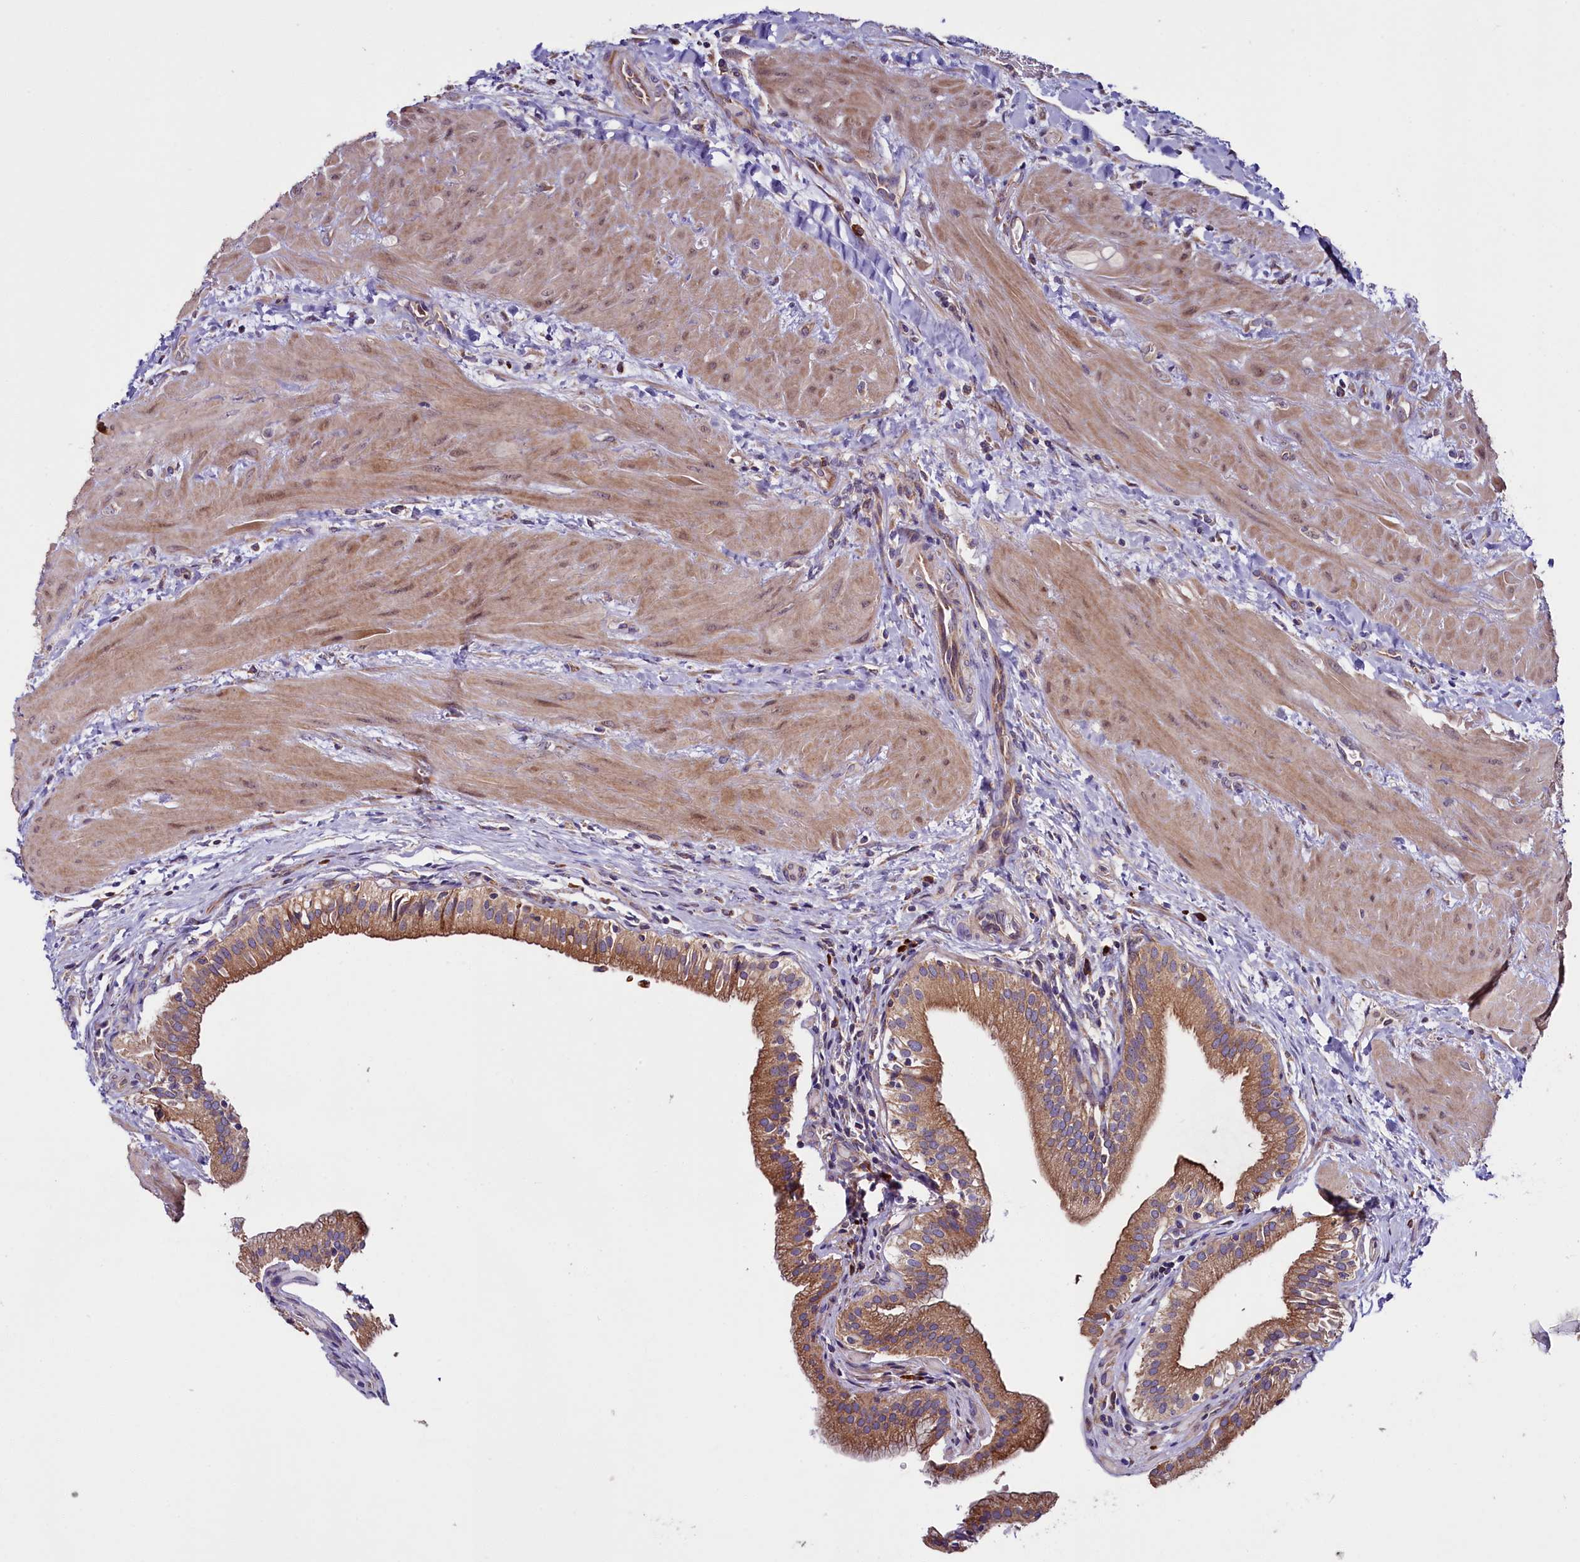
{"staining": {"intensity": "moderate", "quantity": ">75%", "location": "cytoplasmic/membranous"}, "tissue": "gallbladder", "cell_type": "Glandular cells", "image_type": "normal", "snomed": [{"axis": "morphology", "description": "Normal tissue, NOS"}, {"axis": "topography", "description": "Gallbladder"}], "caption": "IHC of unremarkable human gallbladder exhibits medium levels of moderate cytoplasmic/membranous positivity in about >75% of glandular cells.", "gene": "ZSWIM1", "patient": {"sex": "male", "age": 24}}